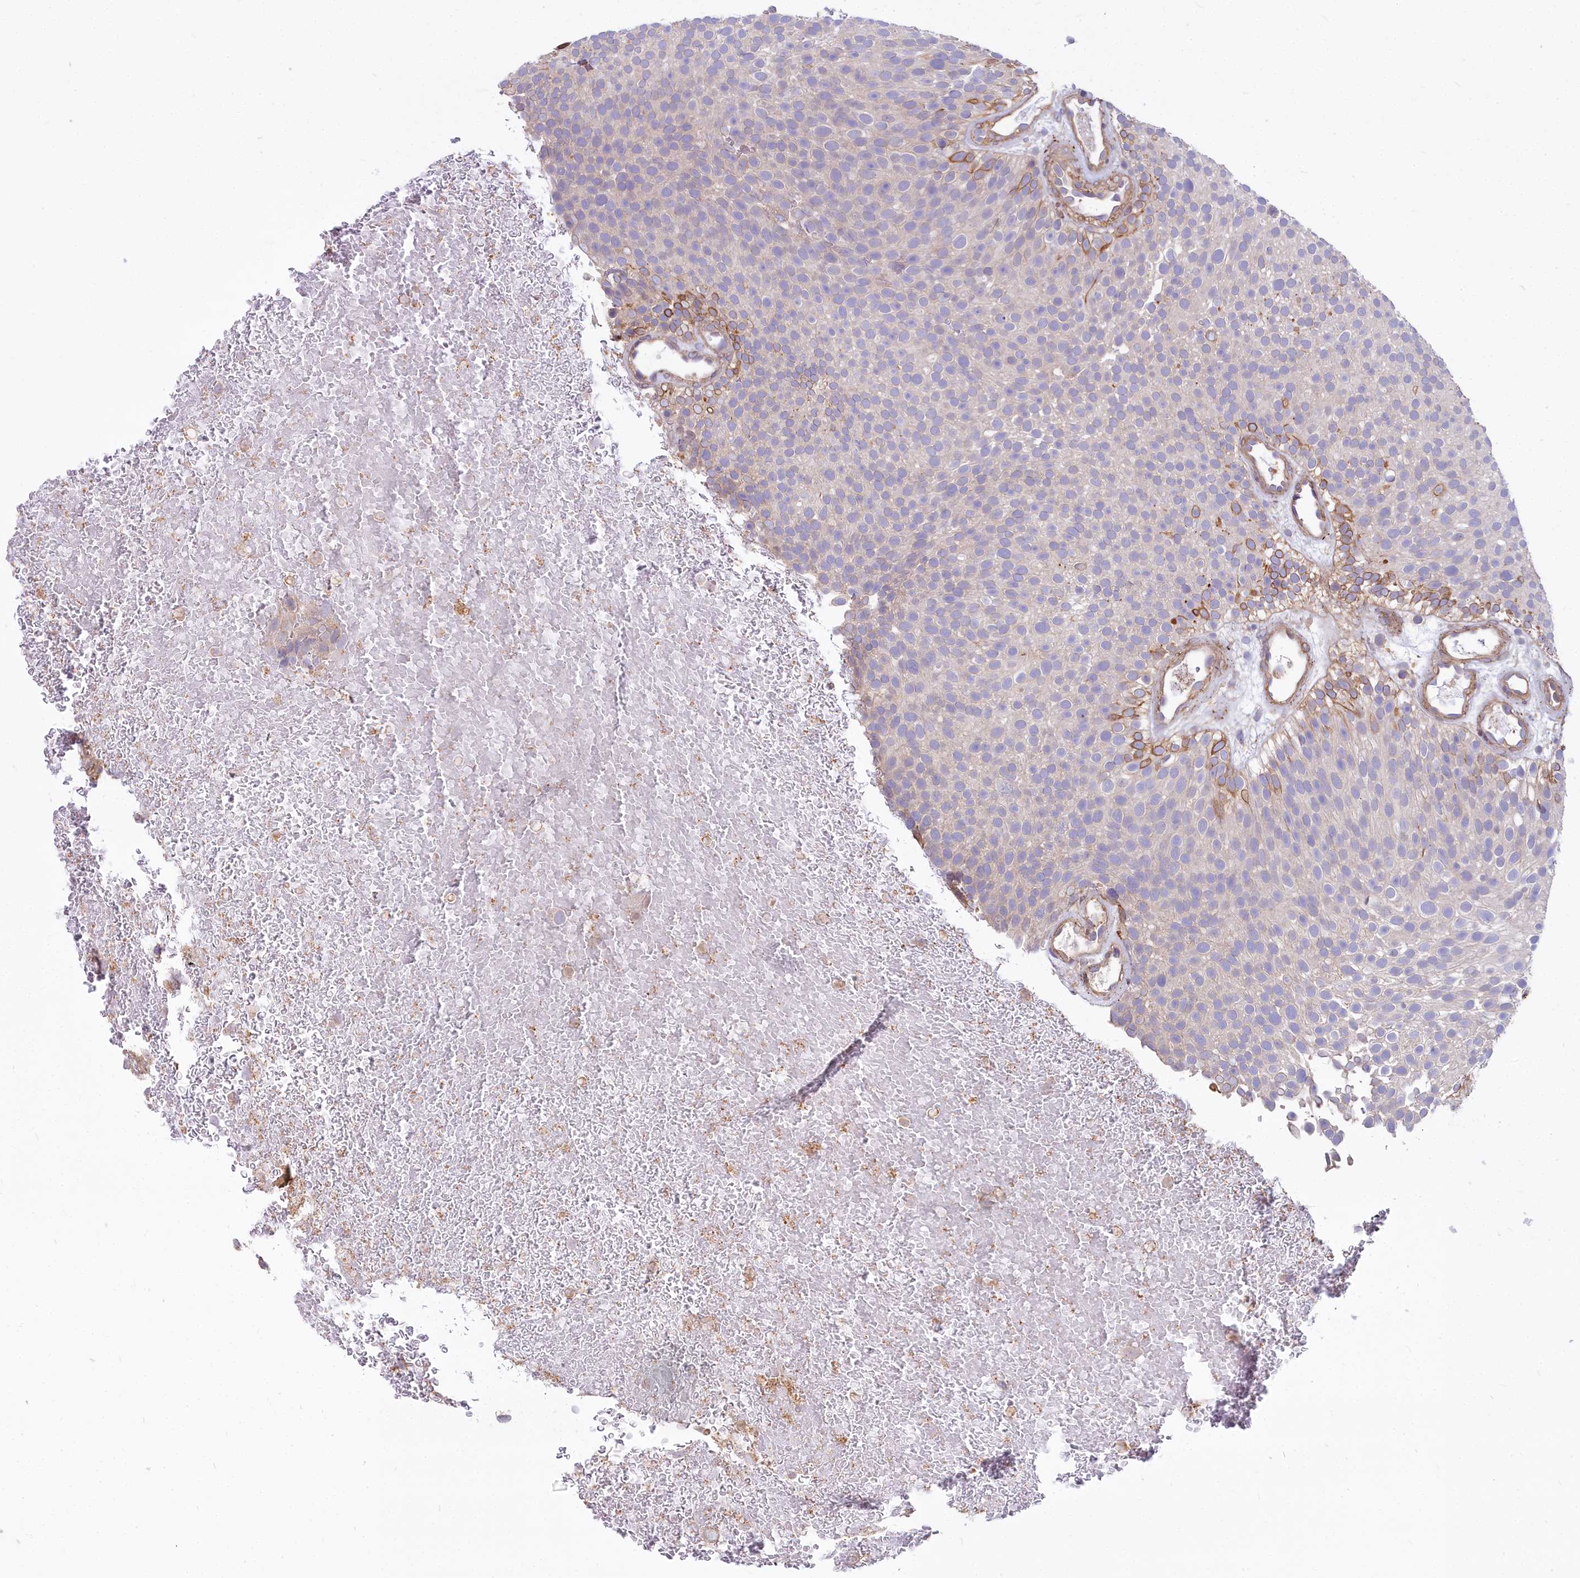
{"staining": {"intensity": "moderate", "quantity": "<25%", "location": "cytoplasmic/membranous"}, "tissue": "urothelial cancer", "cell_type": "Tumor cells", "image_type": "cancer", "snomed": [{"axis": "morphology", "description": "Urothelial carcinoma, Low grade"}, {"axis": "topography", "description": "Urinary bladder"}], "caption": "This is a micrograph of immunohistochemistry staining of urothelial cancer, which shows moderate positivity in the cytoplasmic/membranous of tumor cells.", "gene": "HLA-DOA", "patient": {"sex": "male", "age": 78}}